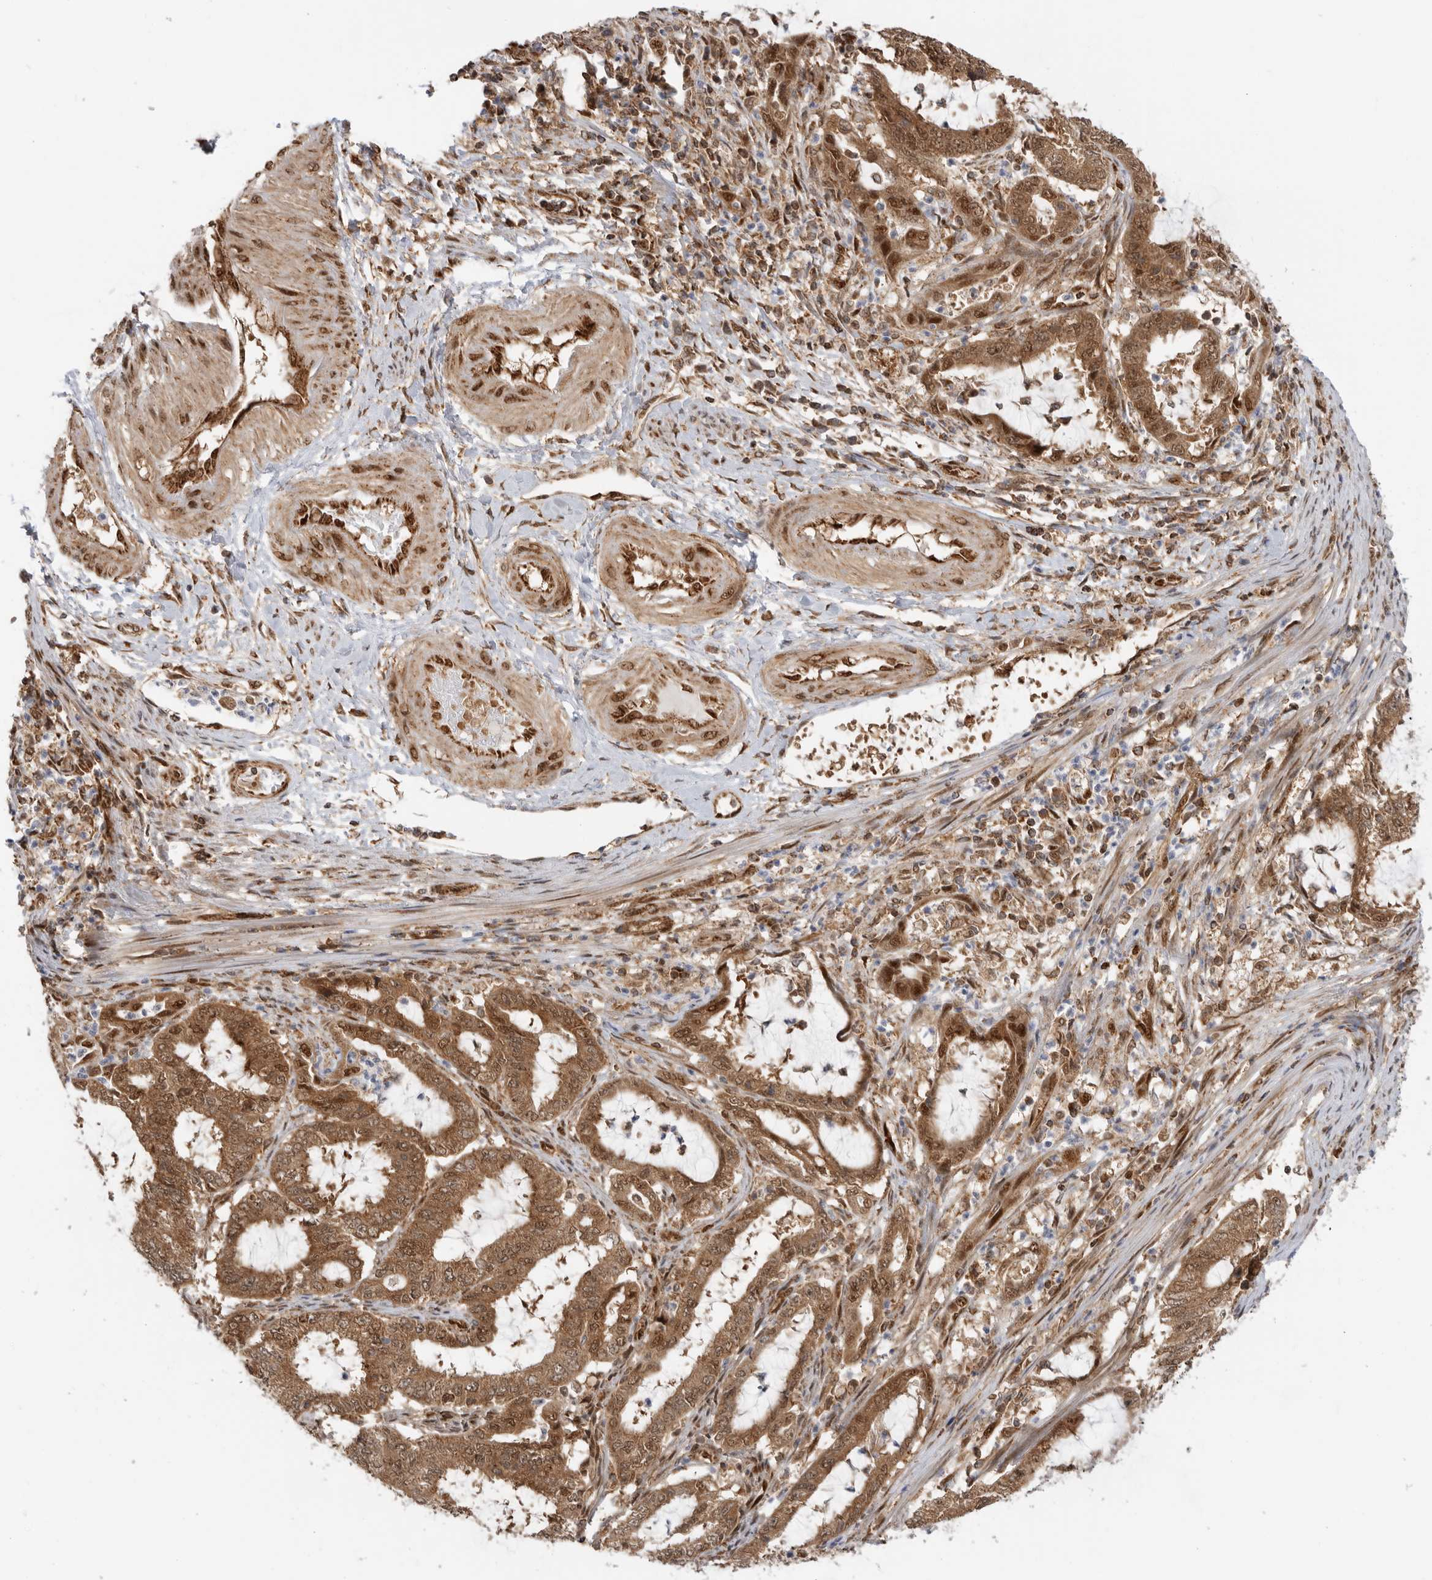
{"staining": {"intensity": "moderate", "quantity": ">75%", "location": "cytoplasmic/membranous,nuclear"}, "tissue": "endometrial cancer", "cell_type": "Tumor cells", "image_type": "cancer", "snomed": [{"axis": "morphology", "description": "Adenocarcinoma, NOS"}, {"axis": "topography", "description": "Endometrium"}], "caption": "Moderate cytoplasmic/membranous and nuclear positivity is present in about >75% of tumor cells in endometrial cancer (adenocarcinoma).", "gene": "DCAF8", "patient": {"sex": "female", "age": 51}}